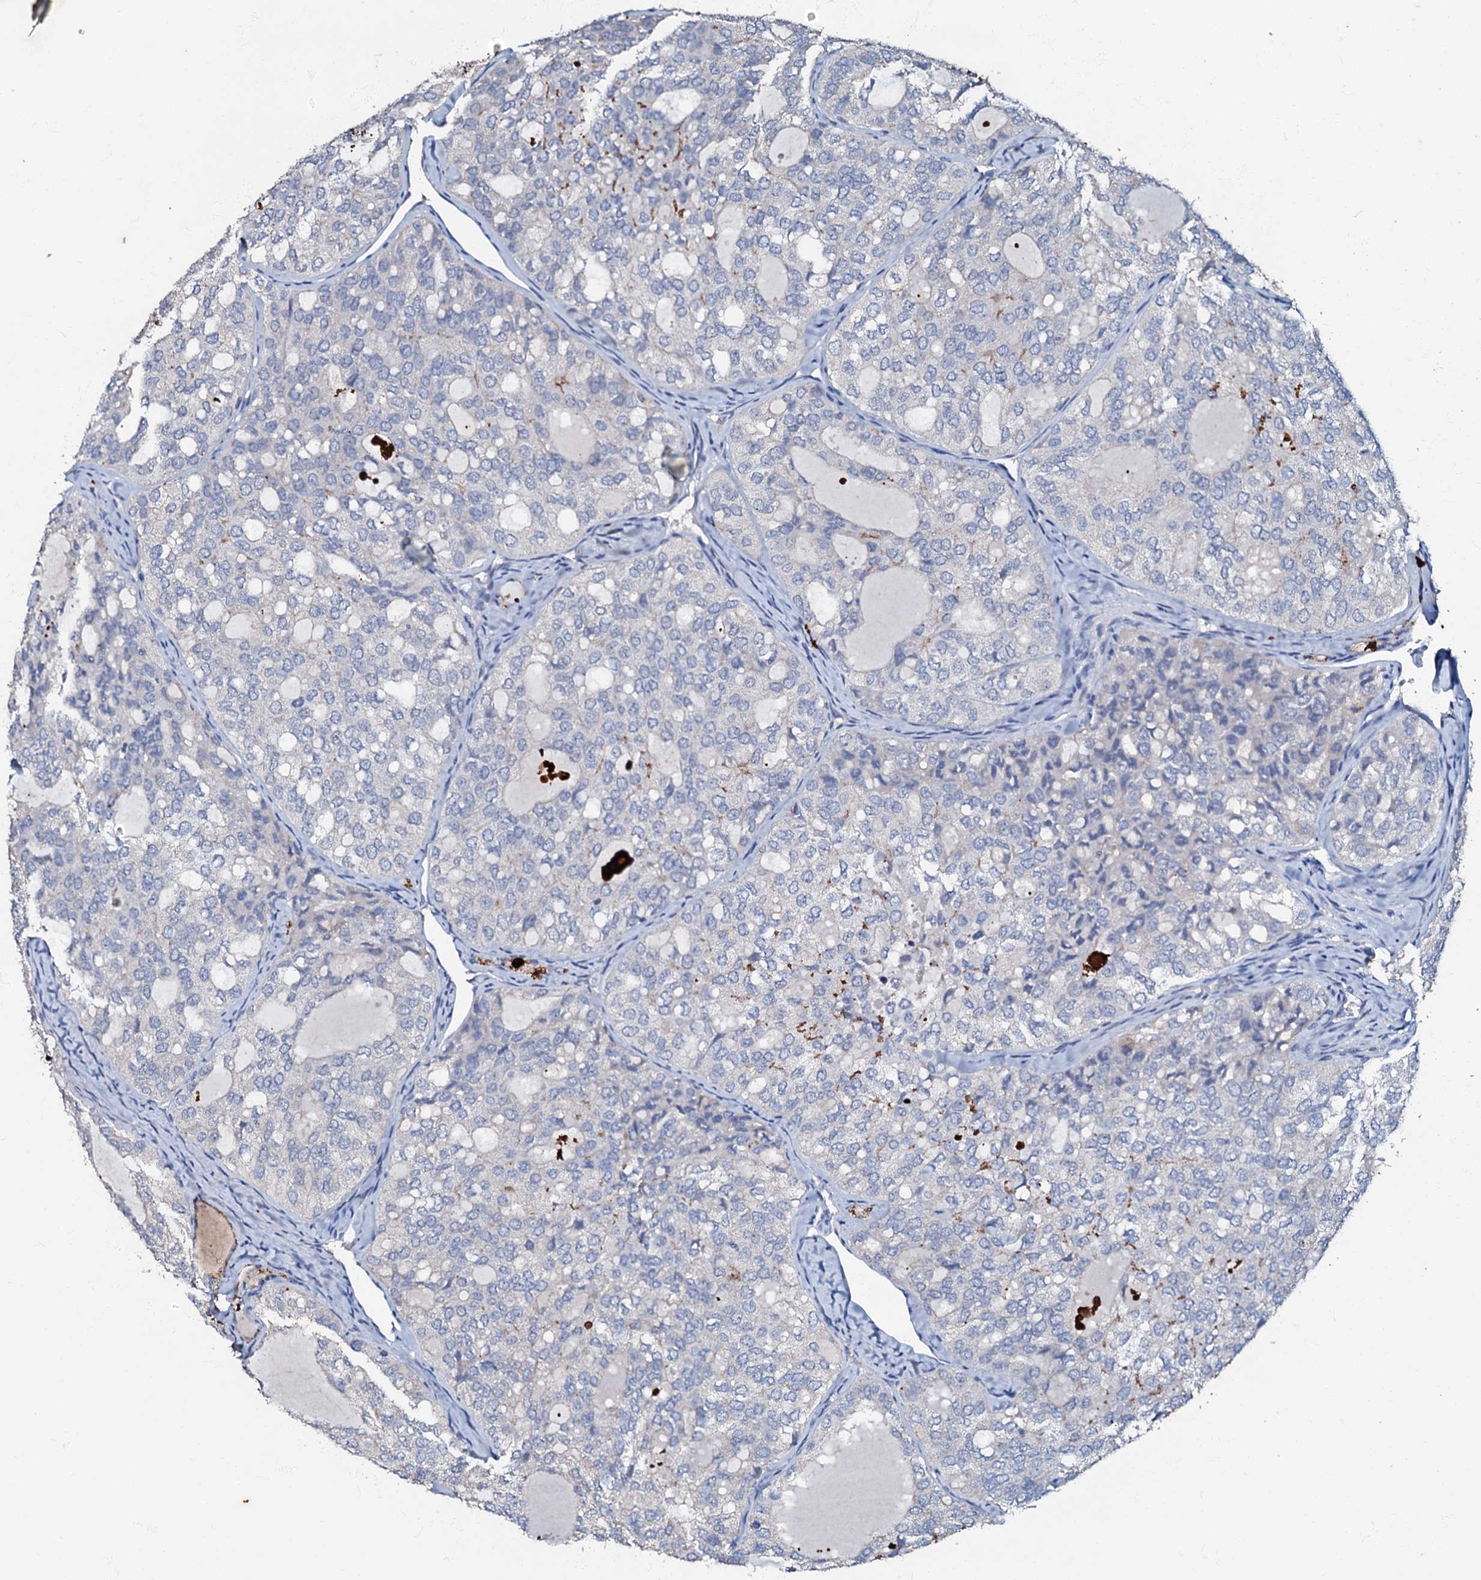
{"staining": {"intensity": "negative", "quantity": "none", "location": "none"}, "tissue": "thyroid cancer", "cell_type": "Tumor cells", "image_type": "cancer", "snomed": [{"axis": "morphology", "description": "Follicular adenoma carcinoma, NOS"}, {"axis": "topography", "description": "Thyroid gland"}], "caption": "This is a micrograph of immunohistochemistry staining of thyroid cancer (follicular adenoma carcinoma), which shows no positivity in tumor cells.", "gene": "MANSC4", "patient": {"sex": "male", "age": 75}}